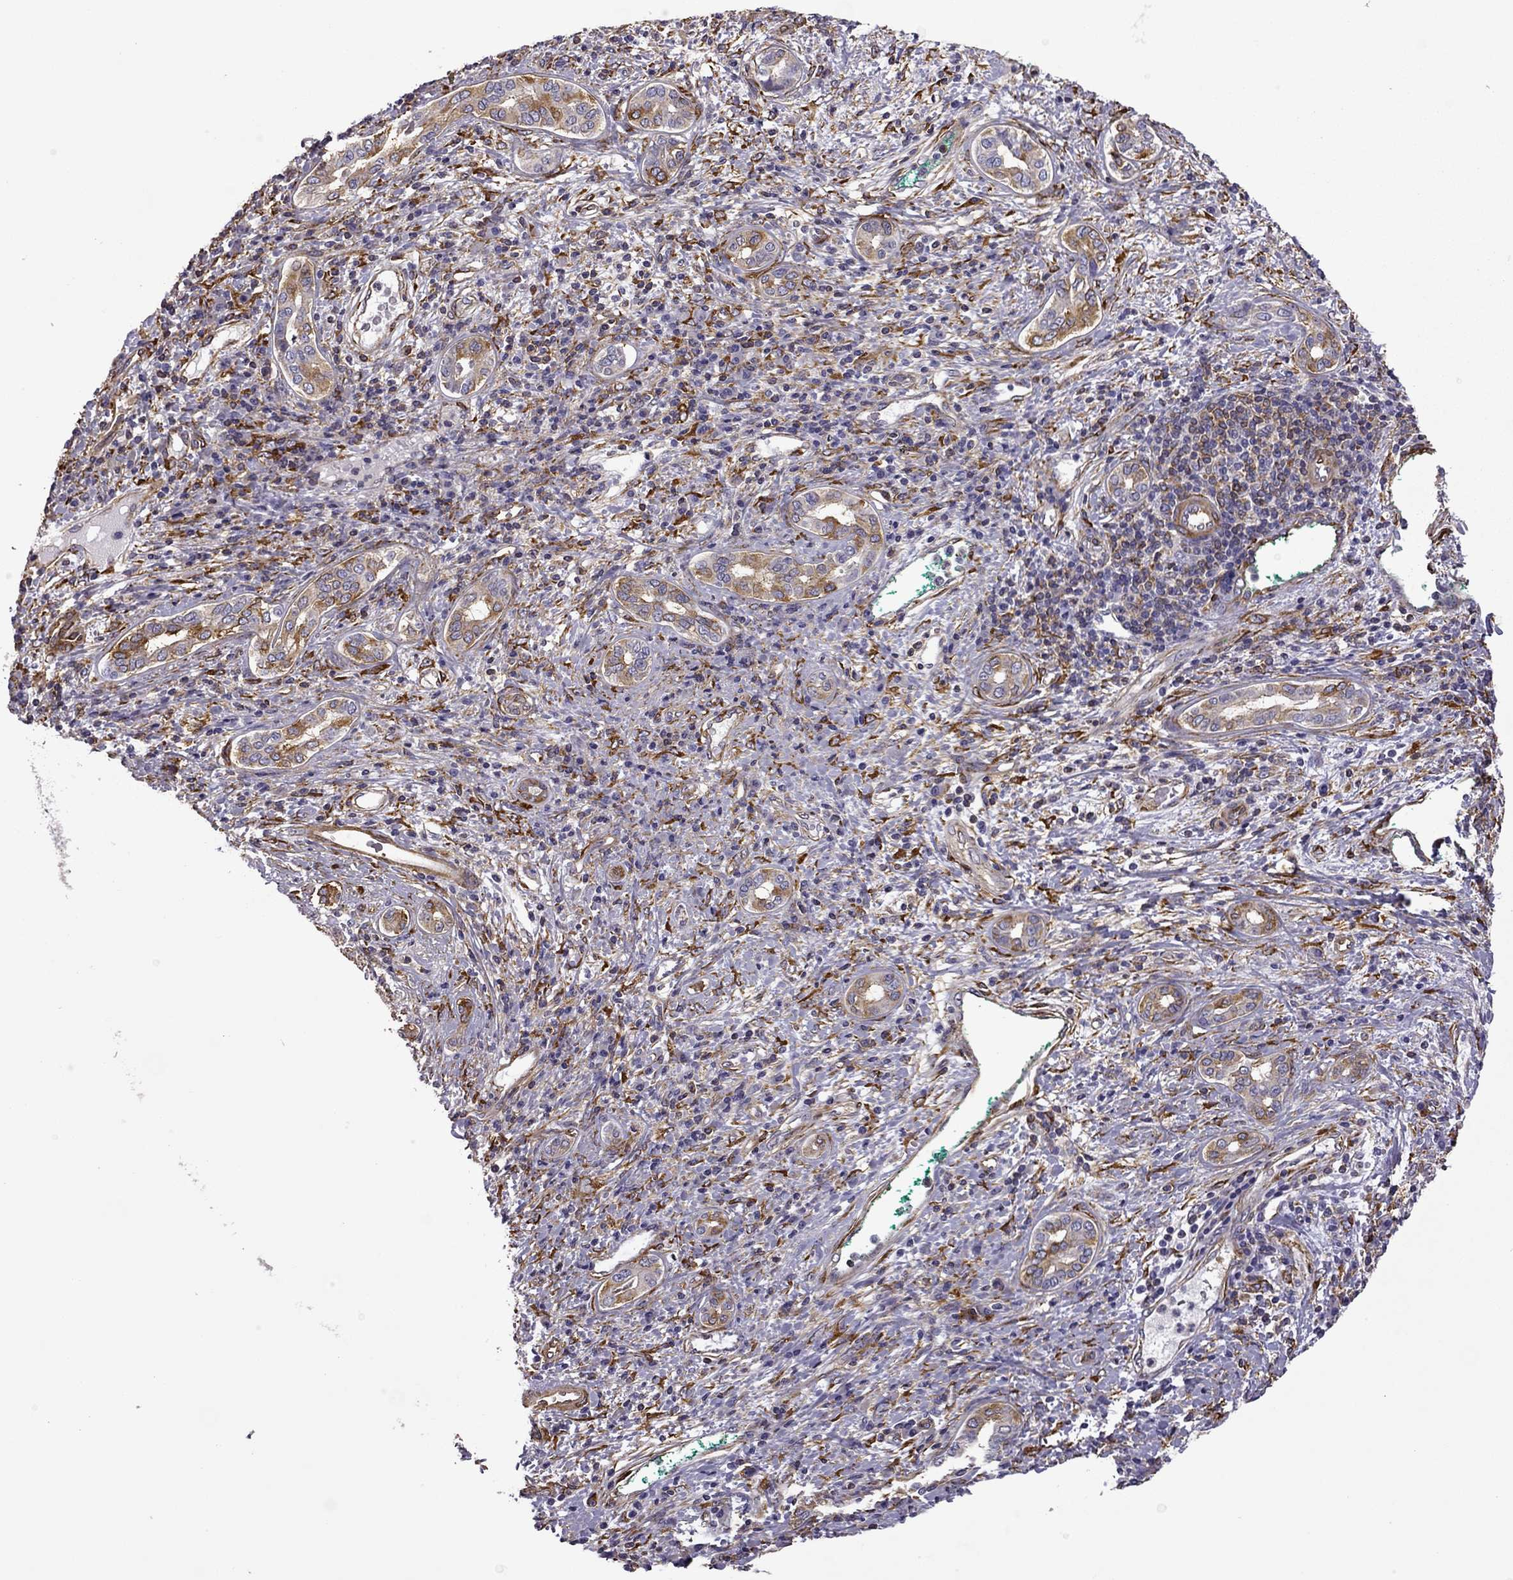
{"staining": {"intensity": "strong", "quantity": ">75%", "location": "cytoplasmic/membranous"}, "tissue": "liver cancer", "cell_type": "Tumor cells", "image_type": "cancer", "snomed": [{"axis": "morphology", "description": "Carcinoma, Hepatocellular, NOS"}, {"axis": "topography", "description": "Liver"}], "caption": "IHC histopathology image of liver cancer (hepatocellular carcinoma) stained for a protein (brown), which exhibits high levels of strong cytoplasmic/membranous expression in approximately >75% of tumor cells.", "gene": "MAP4", "patient": {"sex": "male", "age": 65}}